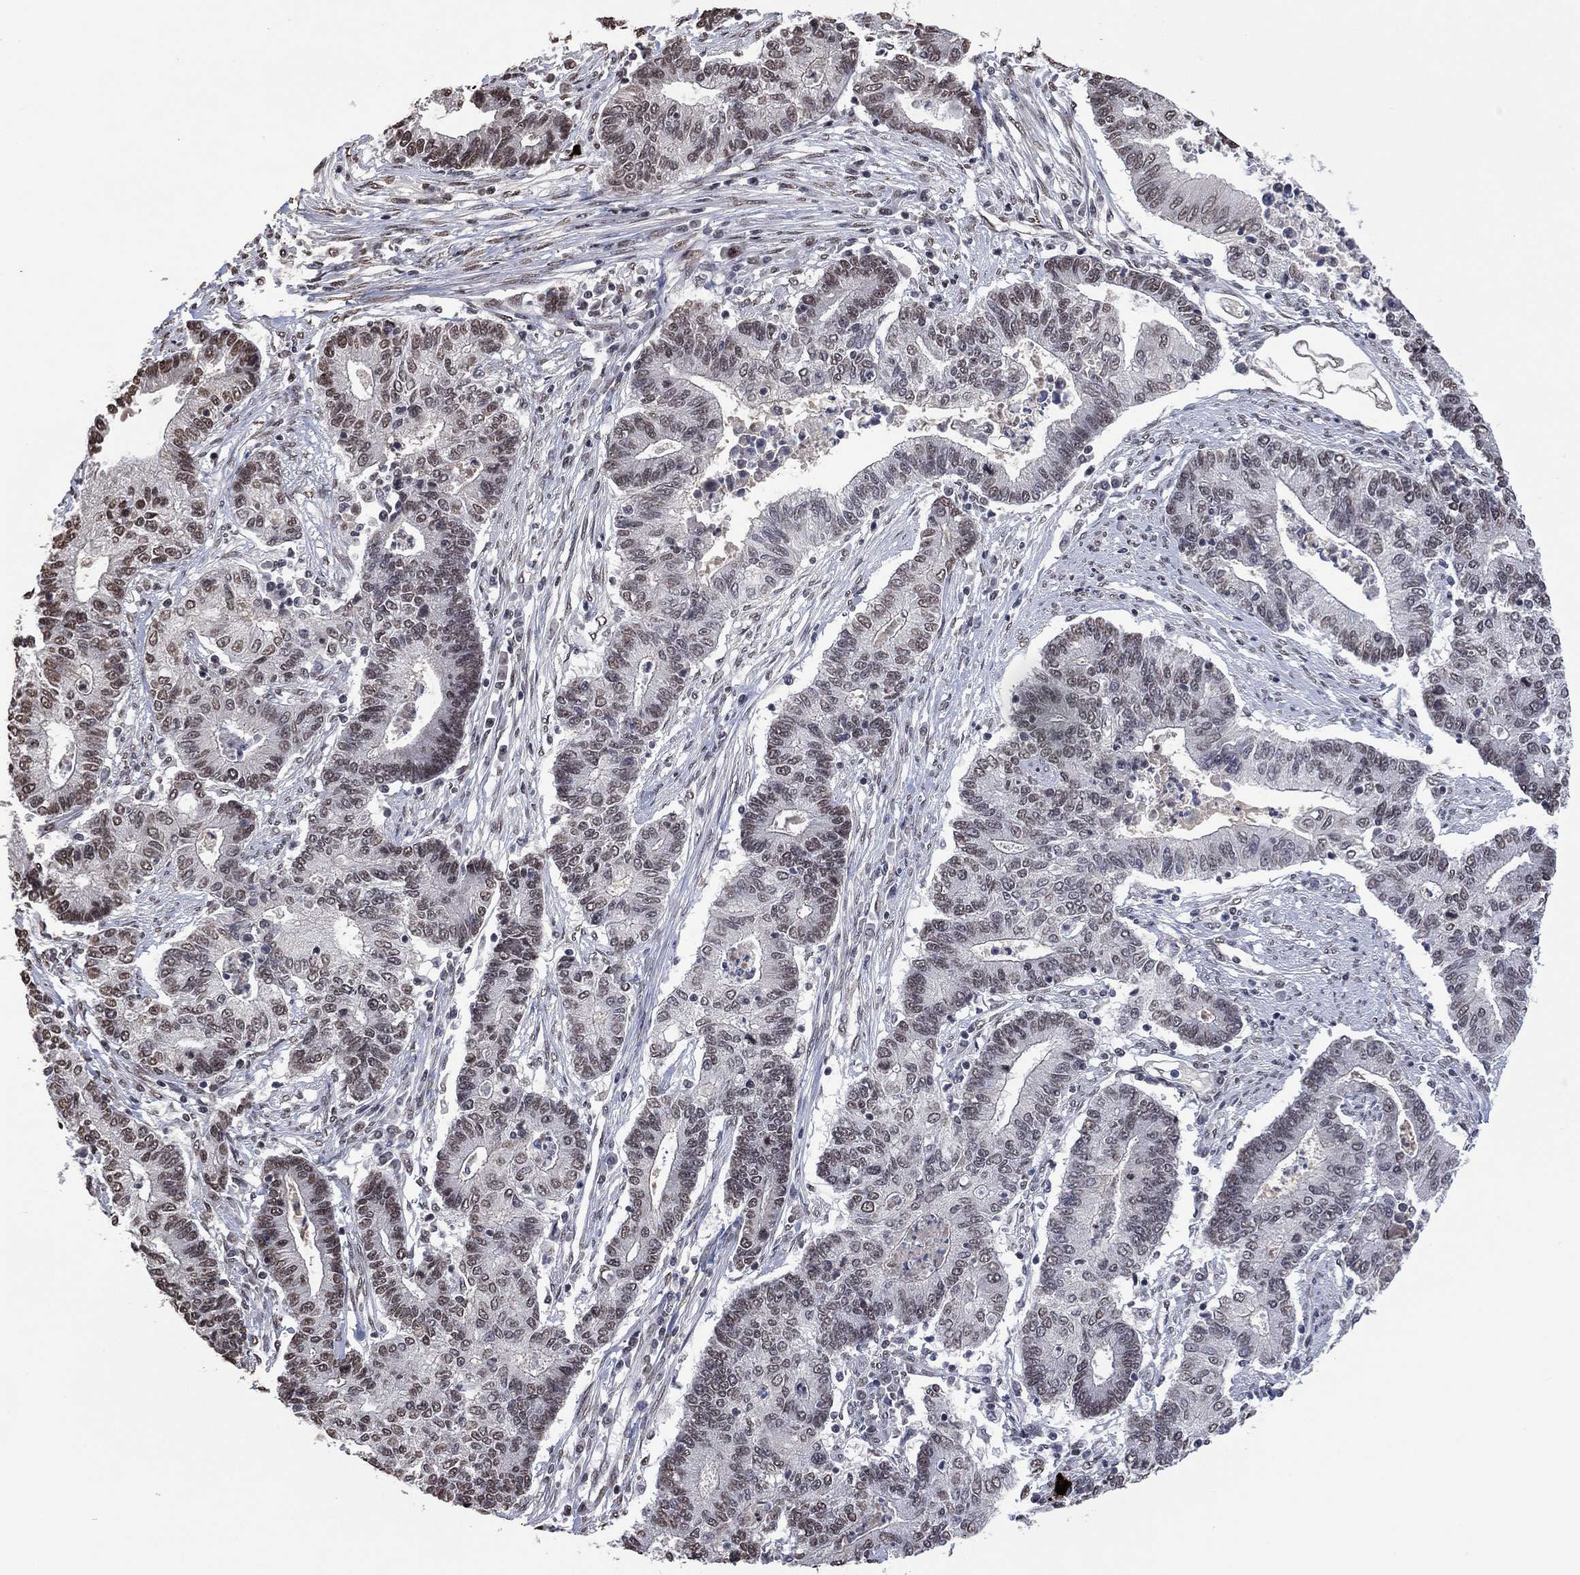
{"staining": {"intensity": "weak", "quantity": "<25%", "location": "nuclear"}, "tissue": "endometrial cancer", "cell_type": "Tumor cells", "image_type": "cancer", "snomed": [{"axis": "morphology", "description": "Adenocarcinoma, NOS"}, {"axis": "topography", "description": "Uterus"}, {"axis": "topography", "description": "Endometrium"}], "caption": "Tumor cells show no significant expression in adenocarcinoma (endometrial).", "gene": "EHMT1", "patient": {"sex": "female", "age": 54}}